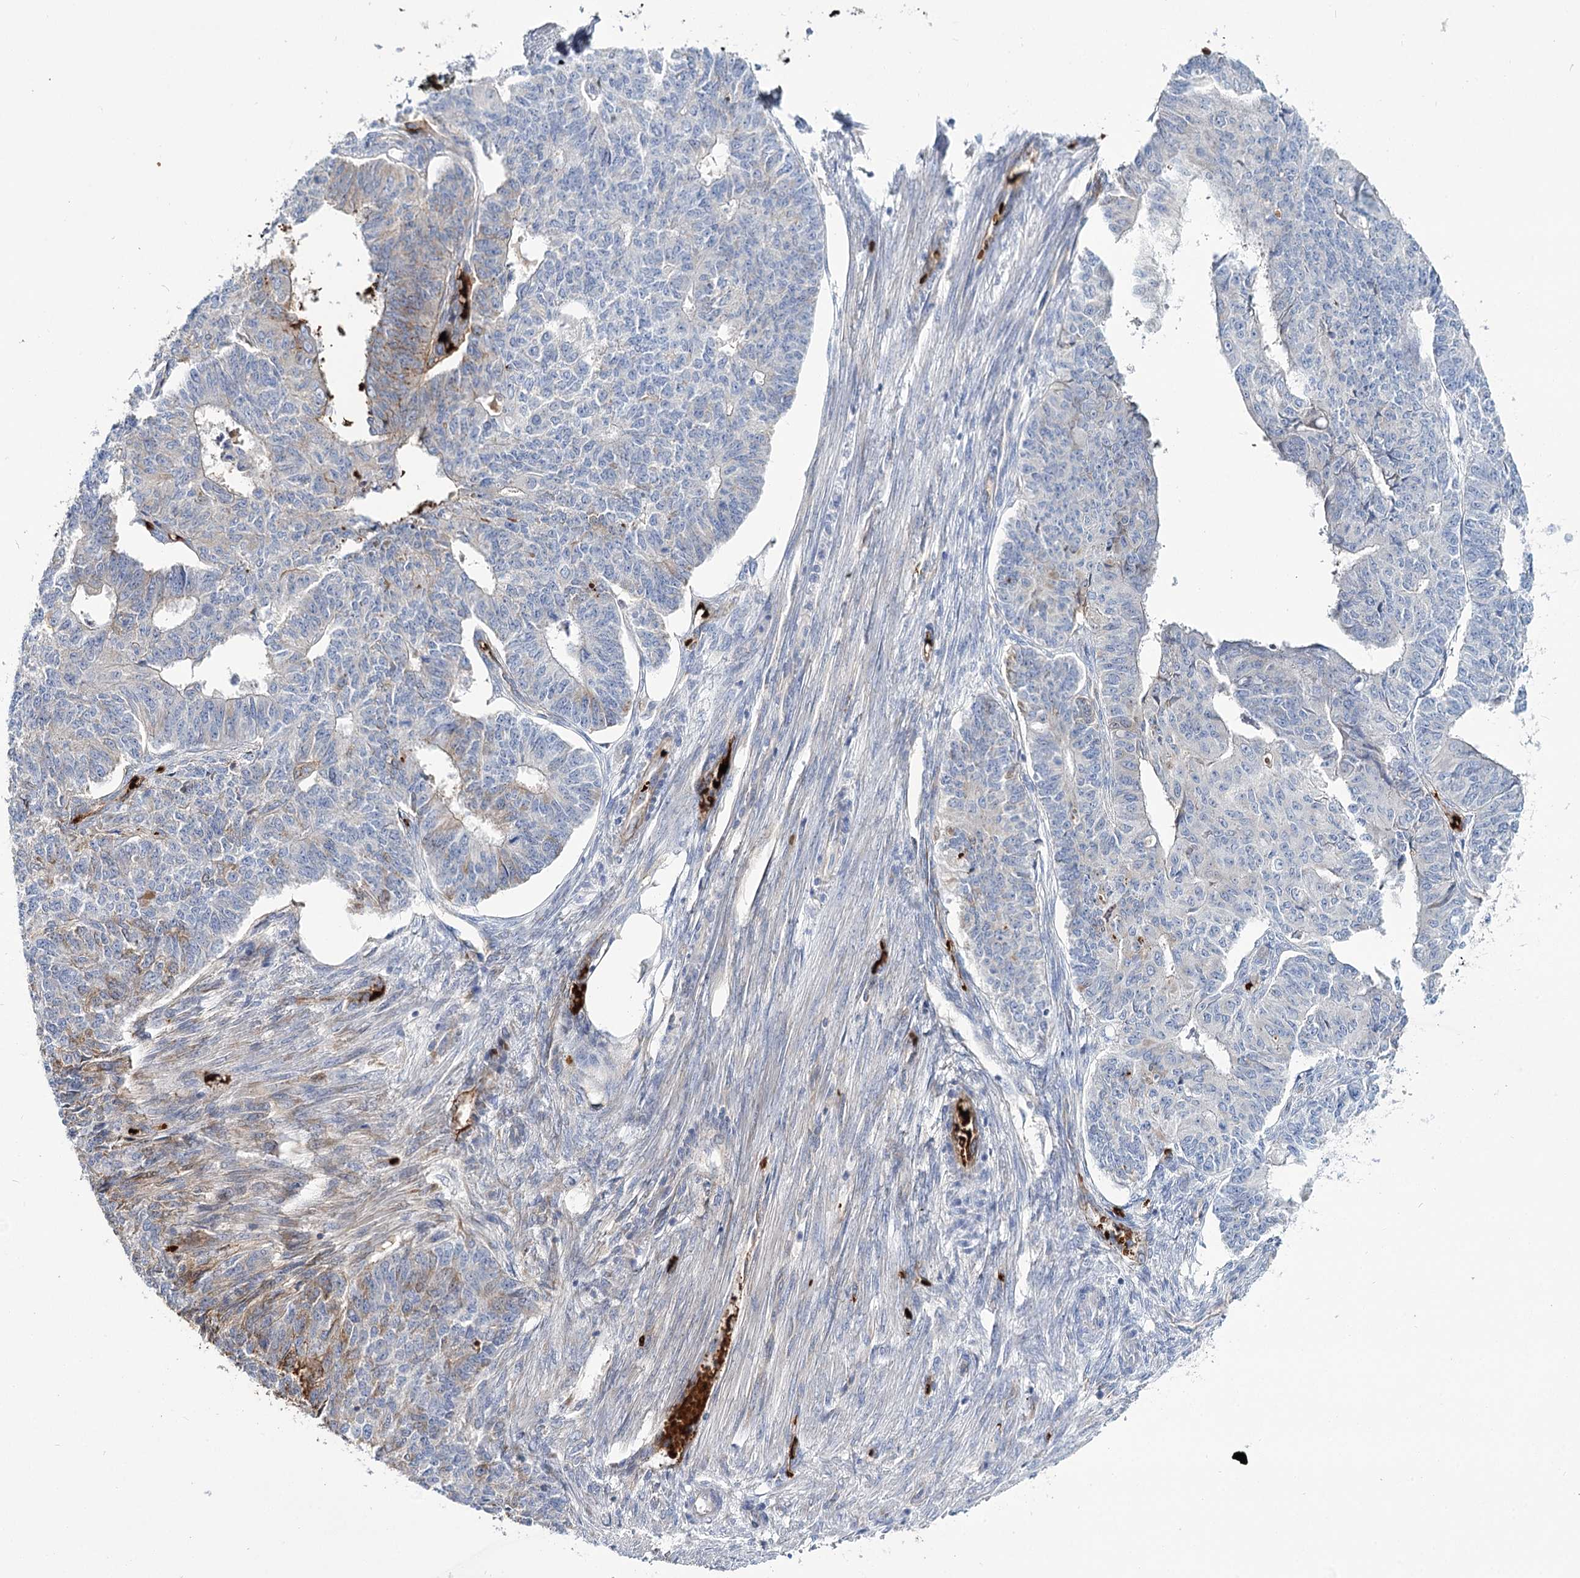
{"staining": {"intensity": "weak", "quantity": "<25%", "location": "cytoplasmic/membranous"}, "tissue": "endometrial cancer", "cell_type": "Tumor cells", "image_type": "cancer", "snomed": [{"axis": "morphology", "description": "Adenocarcinoma, NOS"}, {"axis": "topography", "description": "Endometrium"}], "caption": "High power microscopy histopathology image of an IHC image of adenocarcinoma (endometrial), revealing no significant staining in tumor cells.", "gene": "GBF1", "patient": {"sex": "female", "age": 32}}